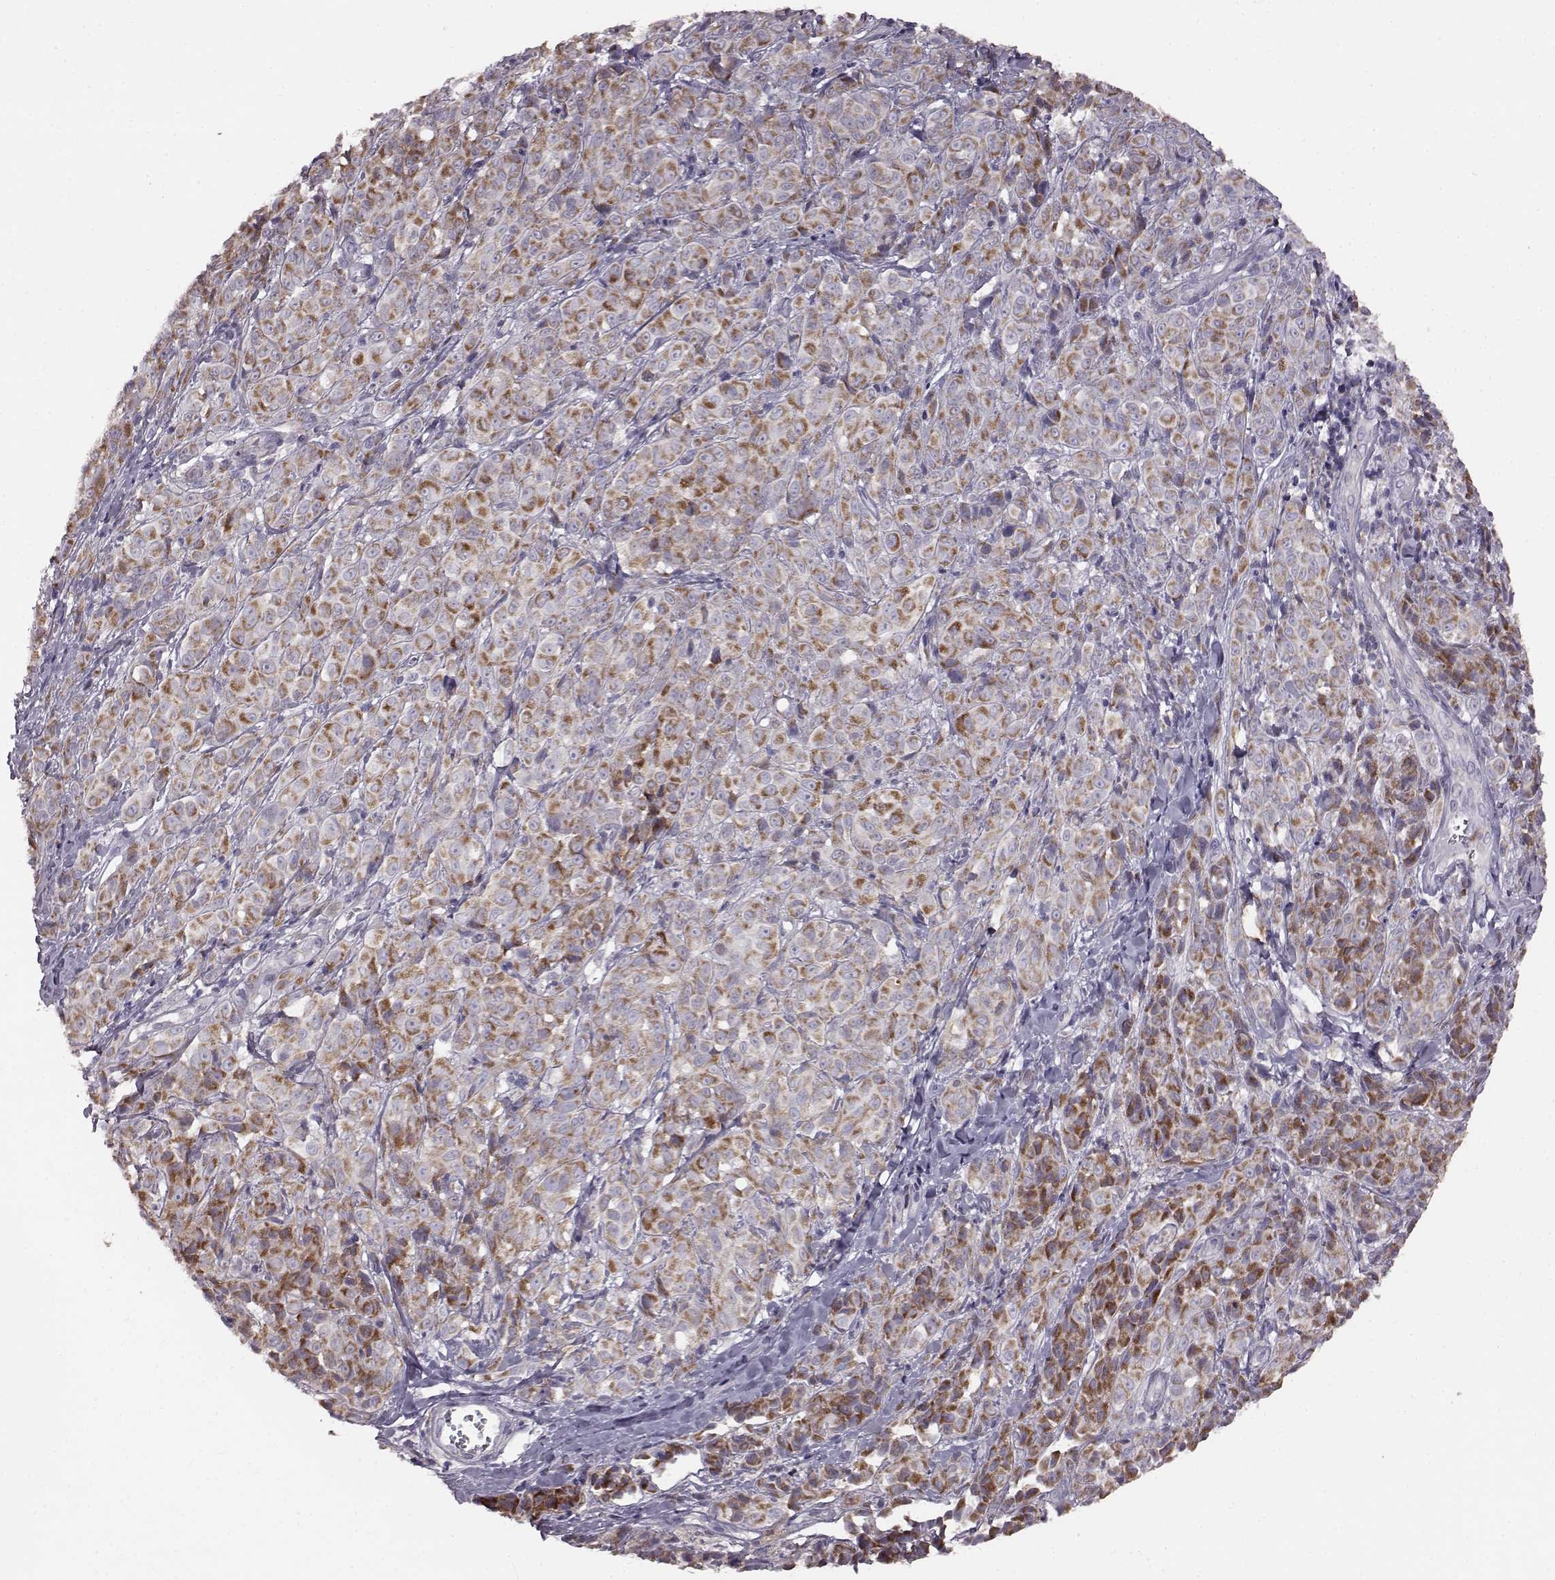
{"staining": {"intensity": "moderate", "quantity": ">75%", "location": "cytoplasmic/membranous"}, "tissue": "melanoma", "cell_type": "Tumor cells", "image_type": "cancer", "snomed": [{"axis": "morphology", "description": "Malignant melanoma, NOS"}, {"axis": "topography", "description": "Skin"}], "caption": "About >75% of tumor cells in human melanoma show moderate cytoplasmic/membranous protein staining as visualized by brown immunohistochemical staining.", "gene": "FAM8A1", "patient": {"sex": "male", "age": 89}}